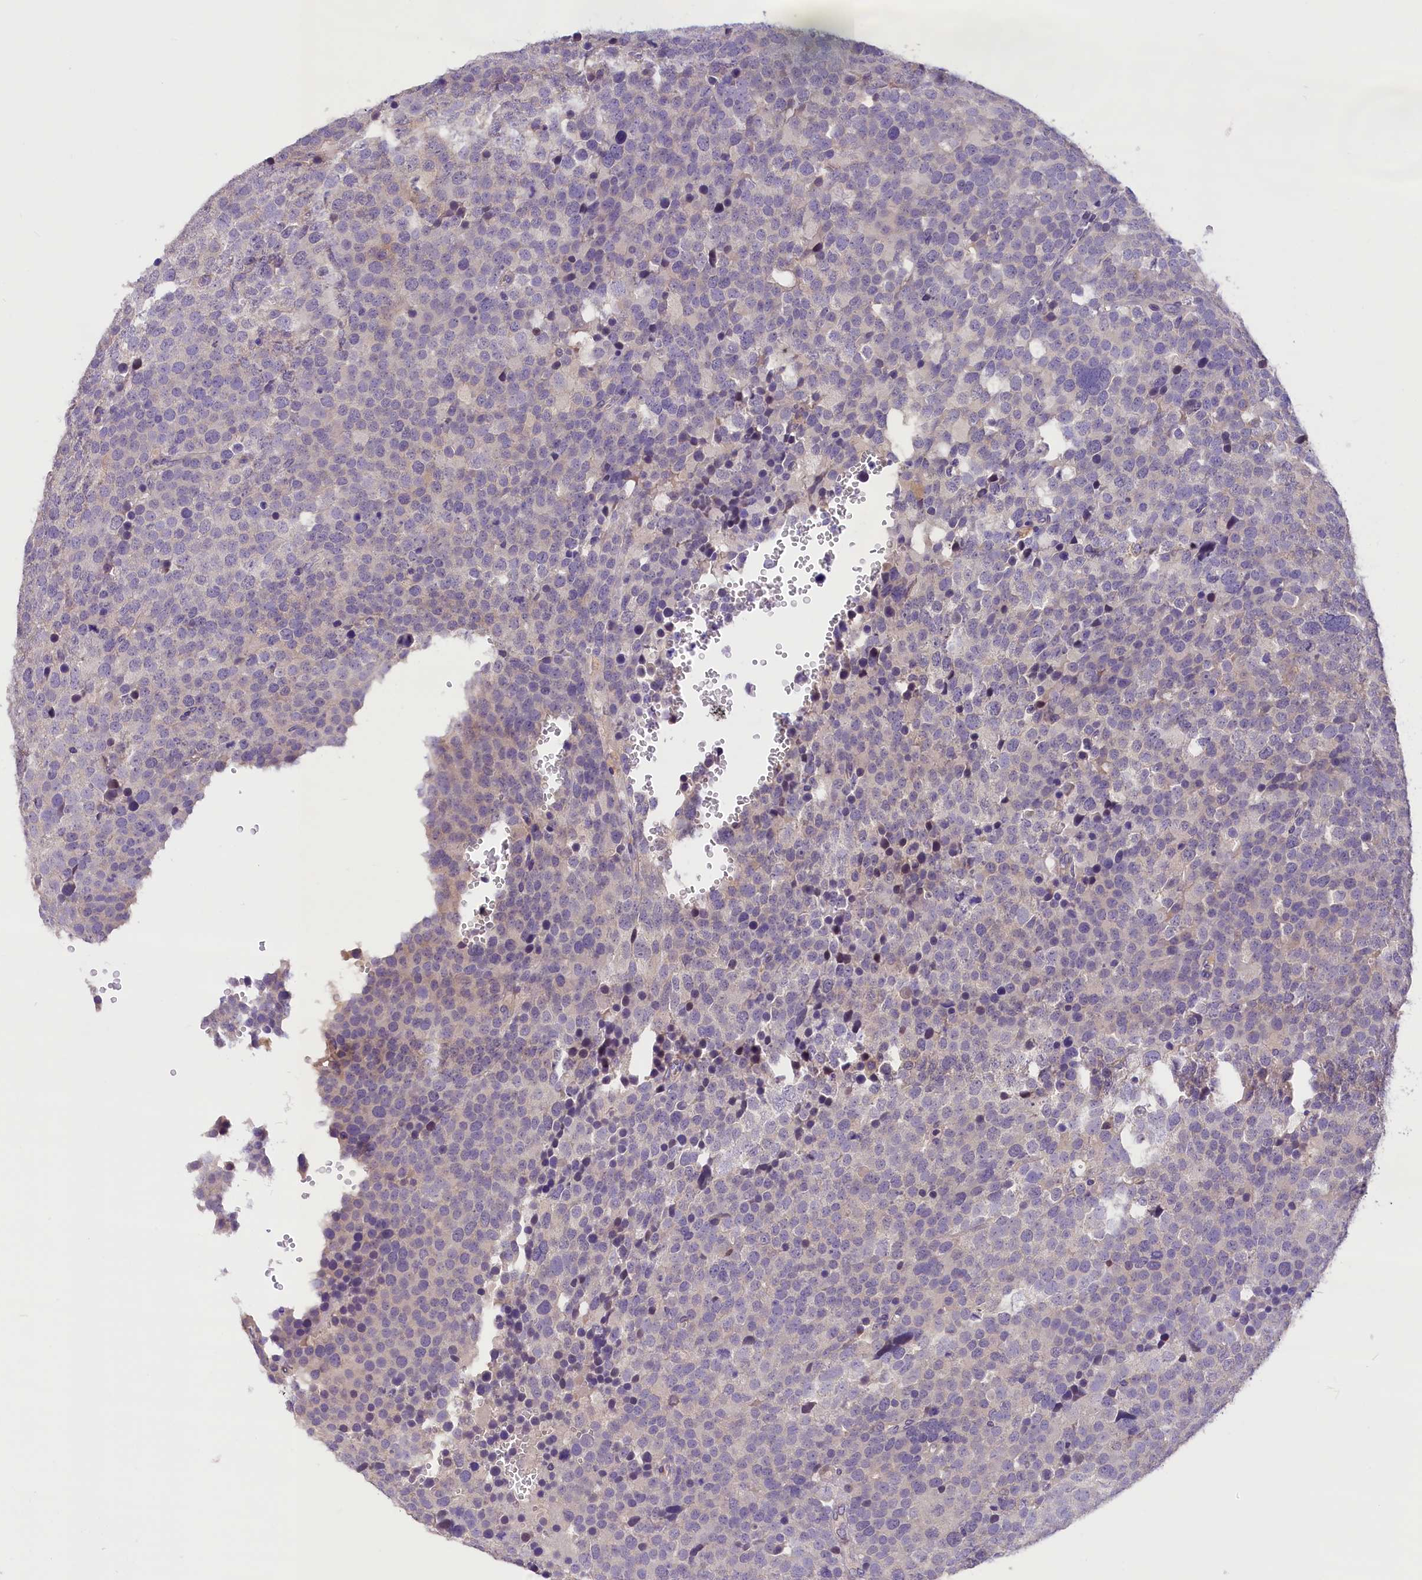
{"staining": {"intensity": "negative", "quantity": "none", "location": "none"}, "tissue": "testis cancer", "cell_type": "Tumor cells", "image_type": "cancer", "snomed": [{"axis": "morphology", "description": "Seminoma, NOS"}, {"axis": "topography", "description": "Testis"}], "caption": "Tumor cells are negative for protein expression in human testis cancer (seminoma). The staining was performed using DAB to visualize the protein expression in brown, while the nuclei were stained in blue with hematoxylin (Magnification: 20x).", "gene": "AP3B2", "patient": {"sex": "male", "age": 71}}